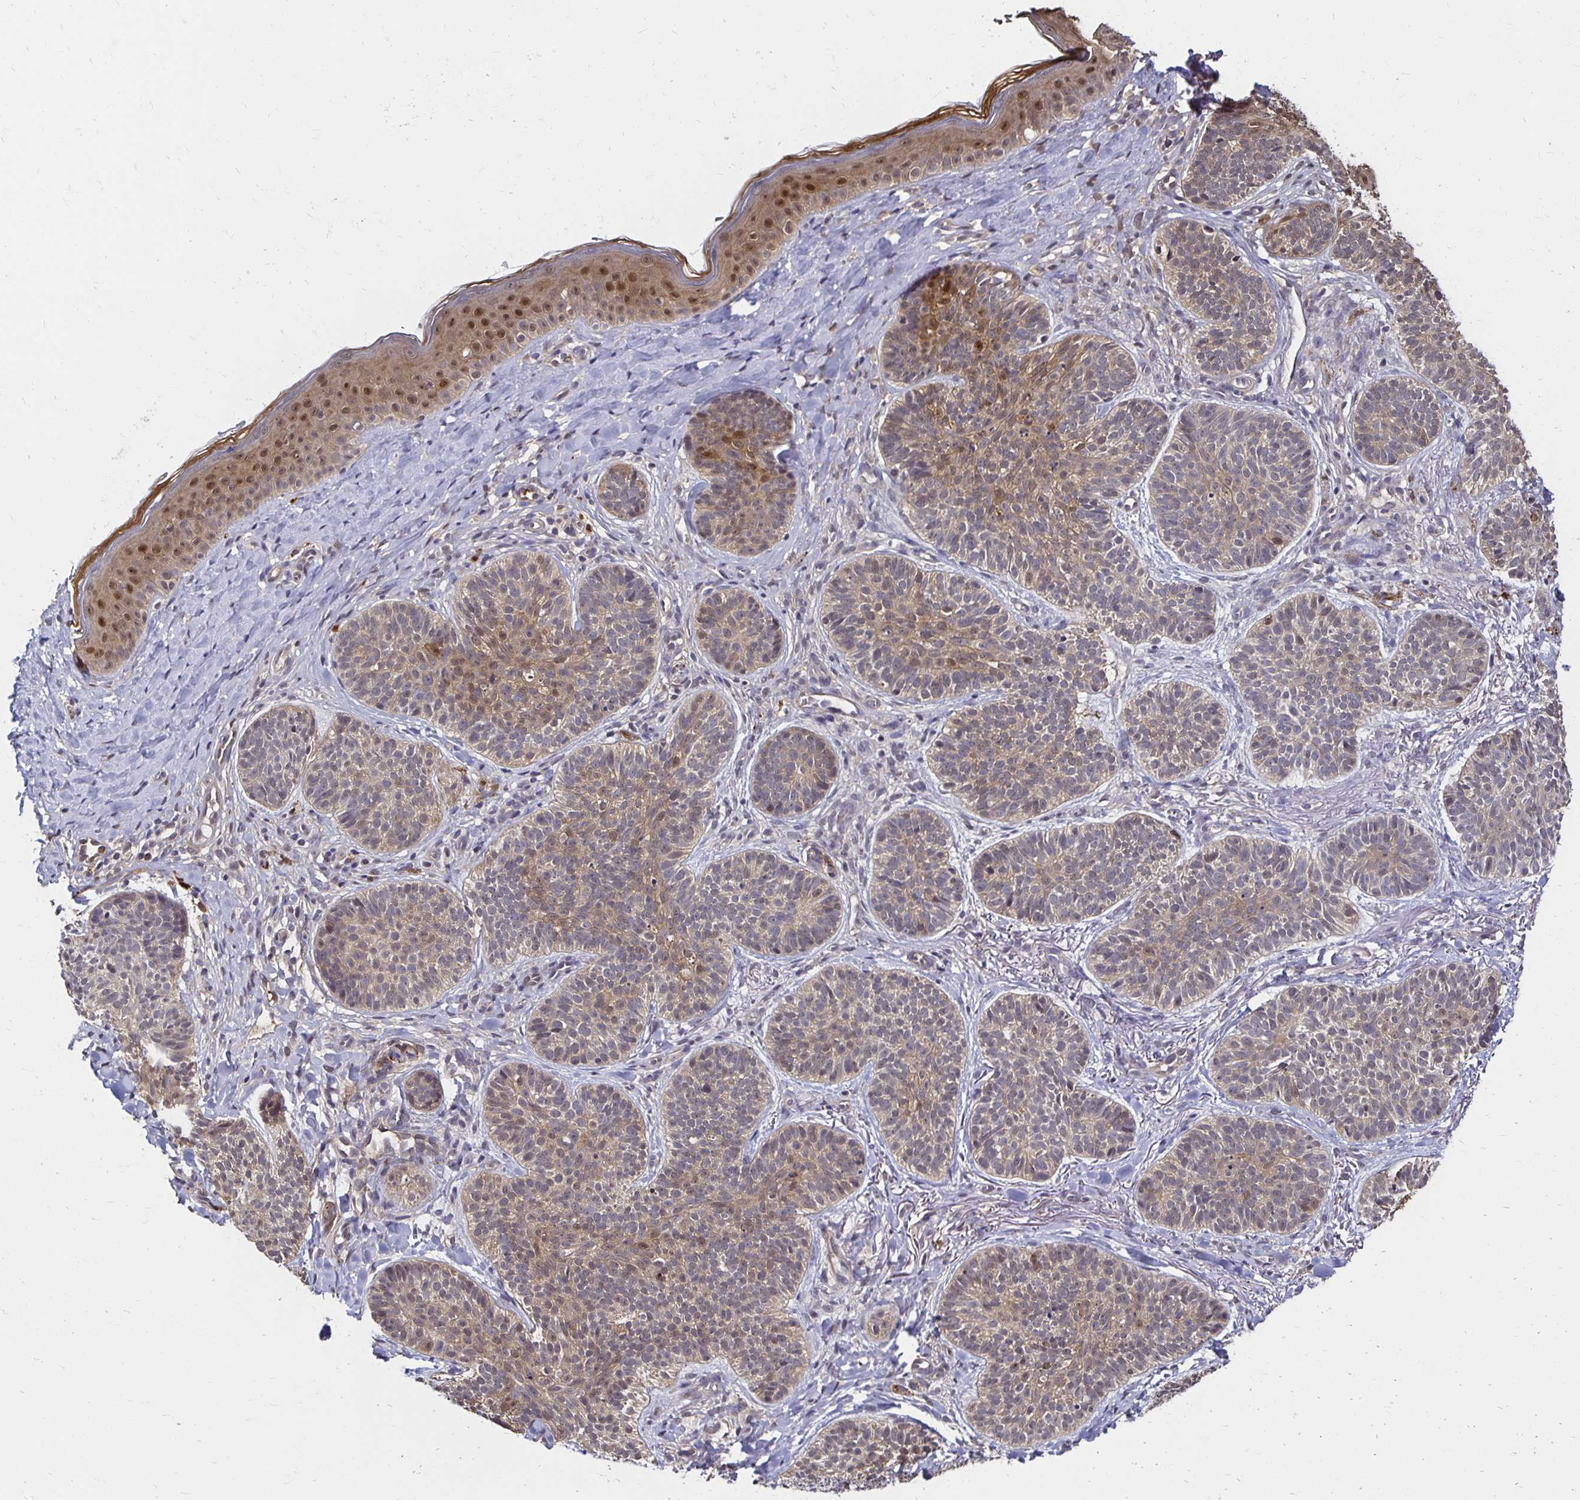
{"staining": {"intensity": "weak", "quantity": "25%-75%", "location": "cytoplasmic/membranous,nuclear"}, "tissue": "skin cancer", "cell_type": "Tumor cells", "image_type": "cancer", "snomed": [{"axis": "morphology", "description": "Basal cell carcinoma"}, {"axis": "topography", "description": "Skin"}], "caption": "Immunohistochemistry (IHC) histopathology image of skin cancer (basal cell carcinoma) stained for a protein (brown), which exhibits low levels of weak cytoplasmic/membranous and nuclear positivity in about 25%-75% of tumor cells.", "gene": "TXN", "patient": {"sex": "male", "age": 54}}